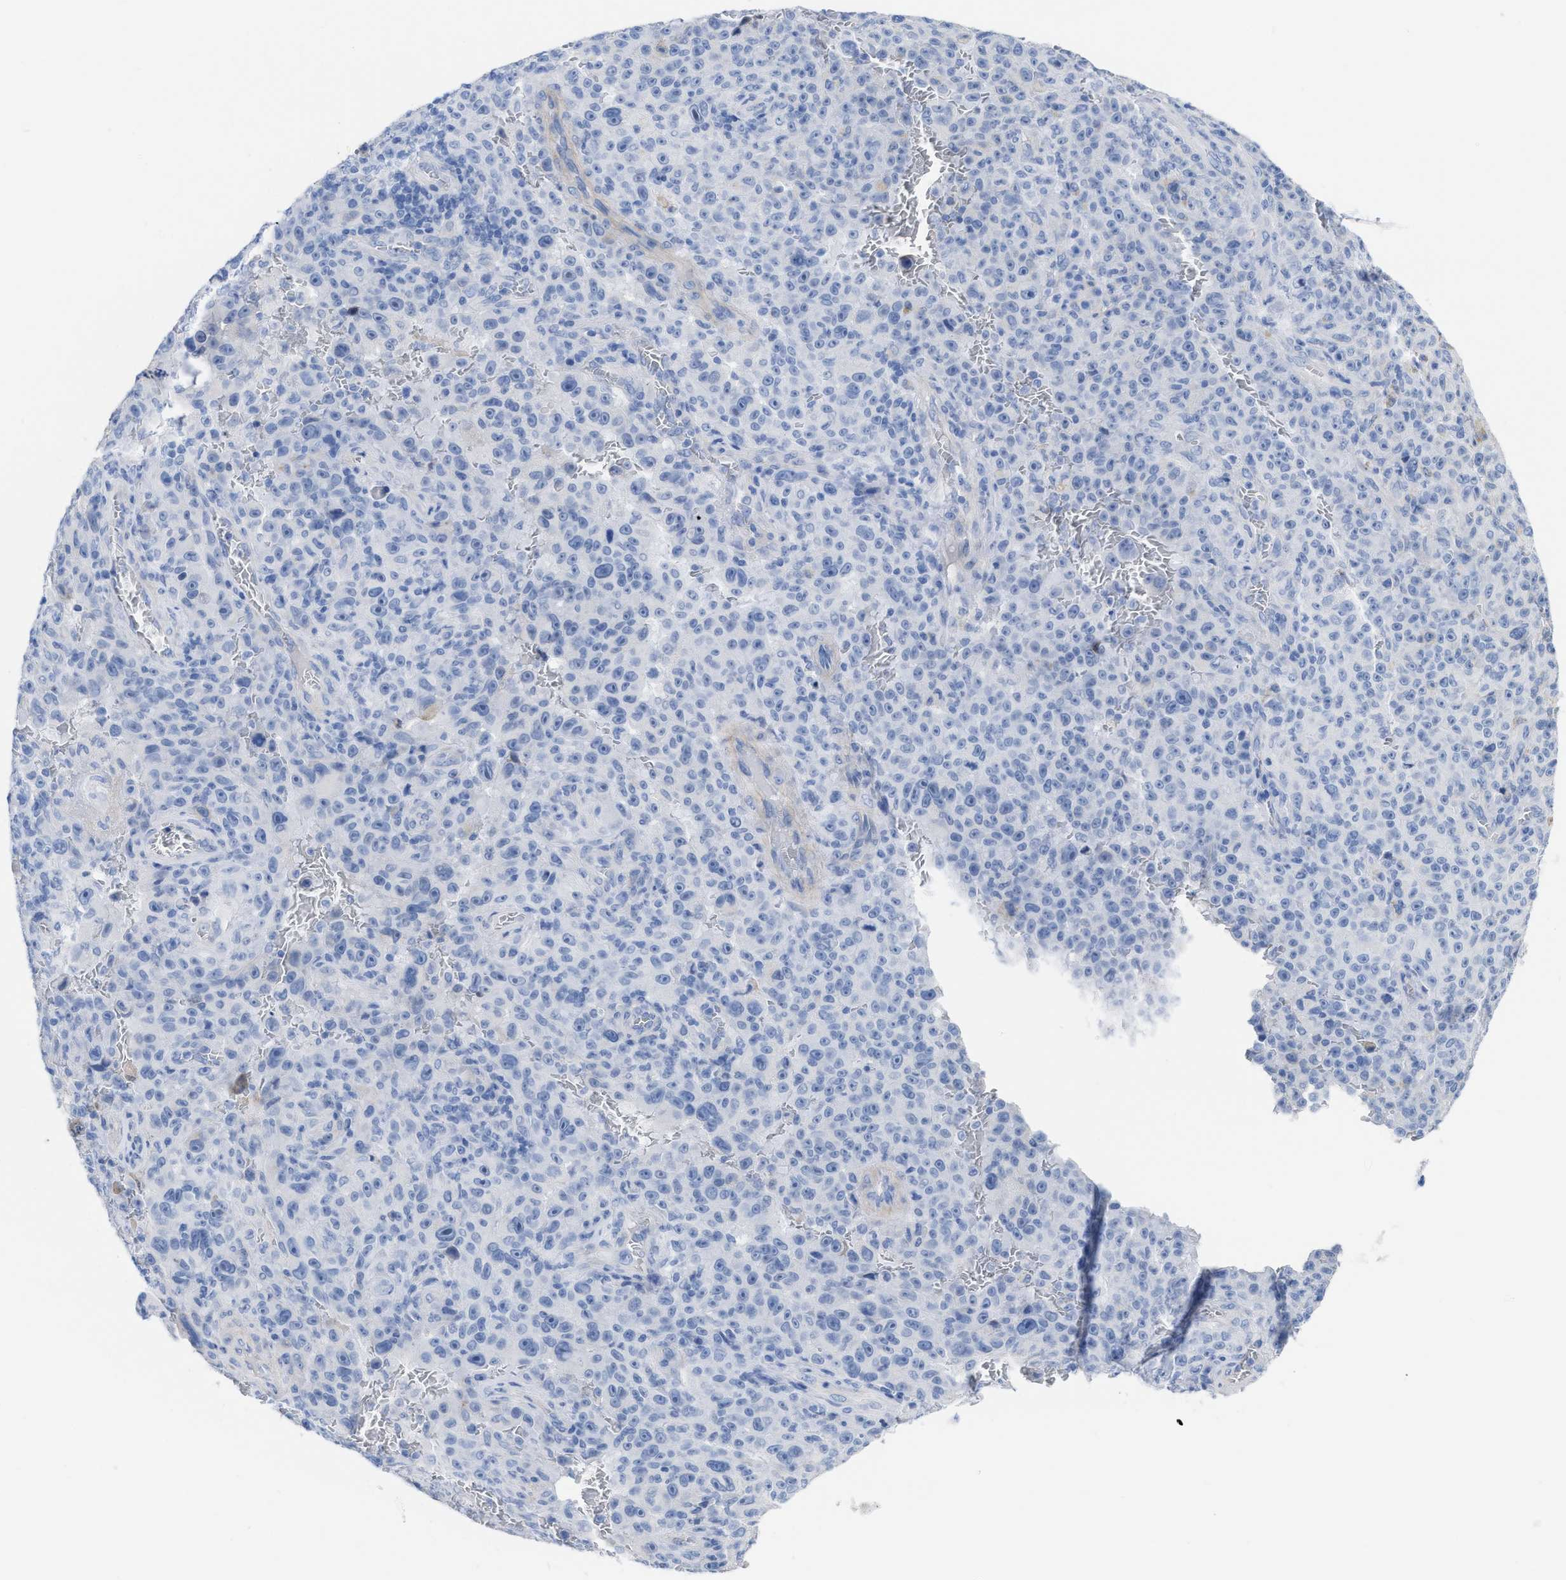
{"staining": {"intensity": "negative", "quantity": "none", "location": "none"}, "tissue": "melanoma", "cell_type": "Tumor cells", "image_type": "cancer", "snomed": [{"axis": "morphology", "description": "Malignant melanoma, NOS"}, {"axis": "topography", "description": "Skin"}], "caption": "A high-resolution histopathology image shows immunohistochemistry (IHC) staining of melanoma, which shows no significant expression in tumor cells. (DAB (3,3'-diaminobenzidine) immunohistochemistry (IHC) with hematoxylin counter stain).", "gene": "CPA1", "patient": {"sex": "female", "age": 82}}